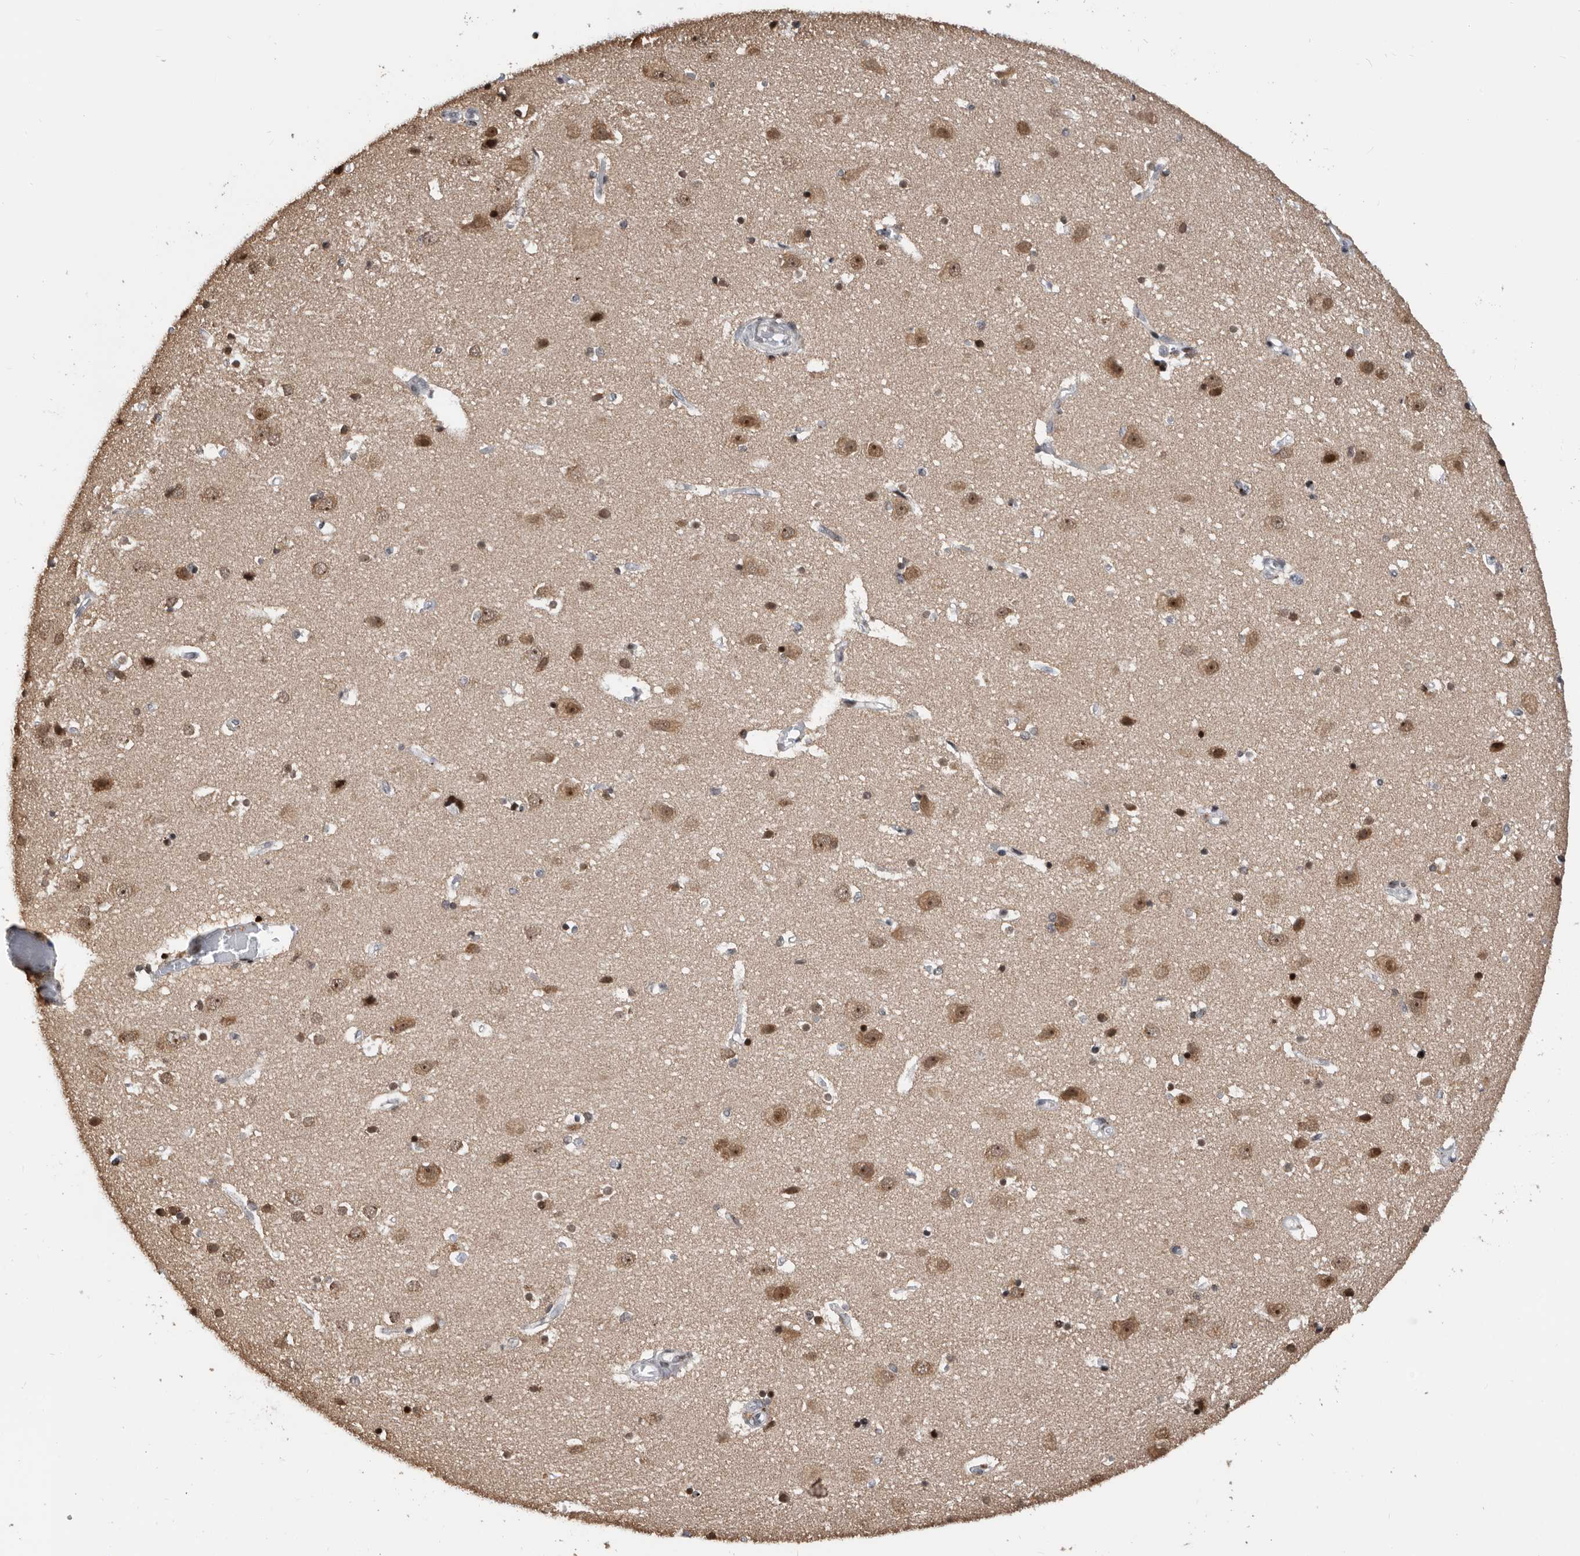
{"staining": {"intensity": "weak", "quantity": "25%-75%", "location": "nuclear"}, "tissue": "cerebral cortex", "cell_type": "Endothelial cells", "image_type": "normal", "snomed": [{"axis": "morphology", "description": "Normal tissue, NOS"}, {"axis": "topography", "description": "Cerebral cortex"}], "caption": "A histopathology image of cerebral cortex stained for a protein displays weak nuclear brown staining in endothelial cells. The staining was performed using DAB (3,3'-diaminobenzidine), with brown indicating positive protein expression. Nuclei are stained blue with hematoxylin.", "gene": "SNRNP48", "patient": {"sex": "male", "age": 54}}